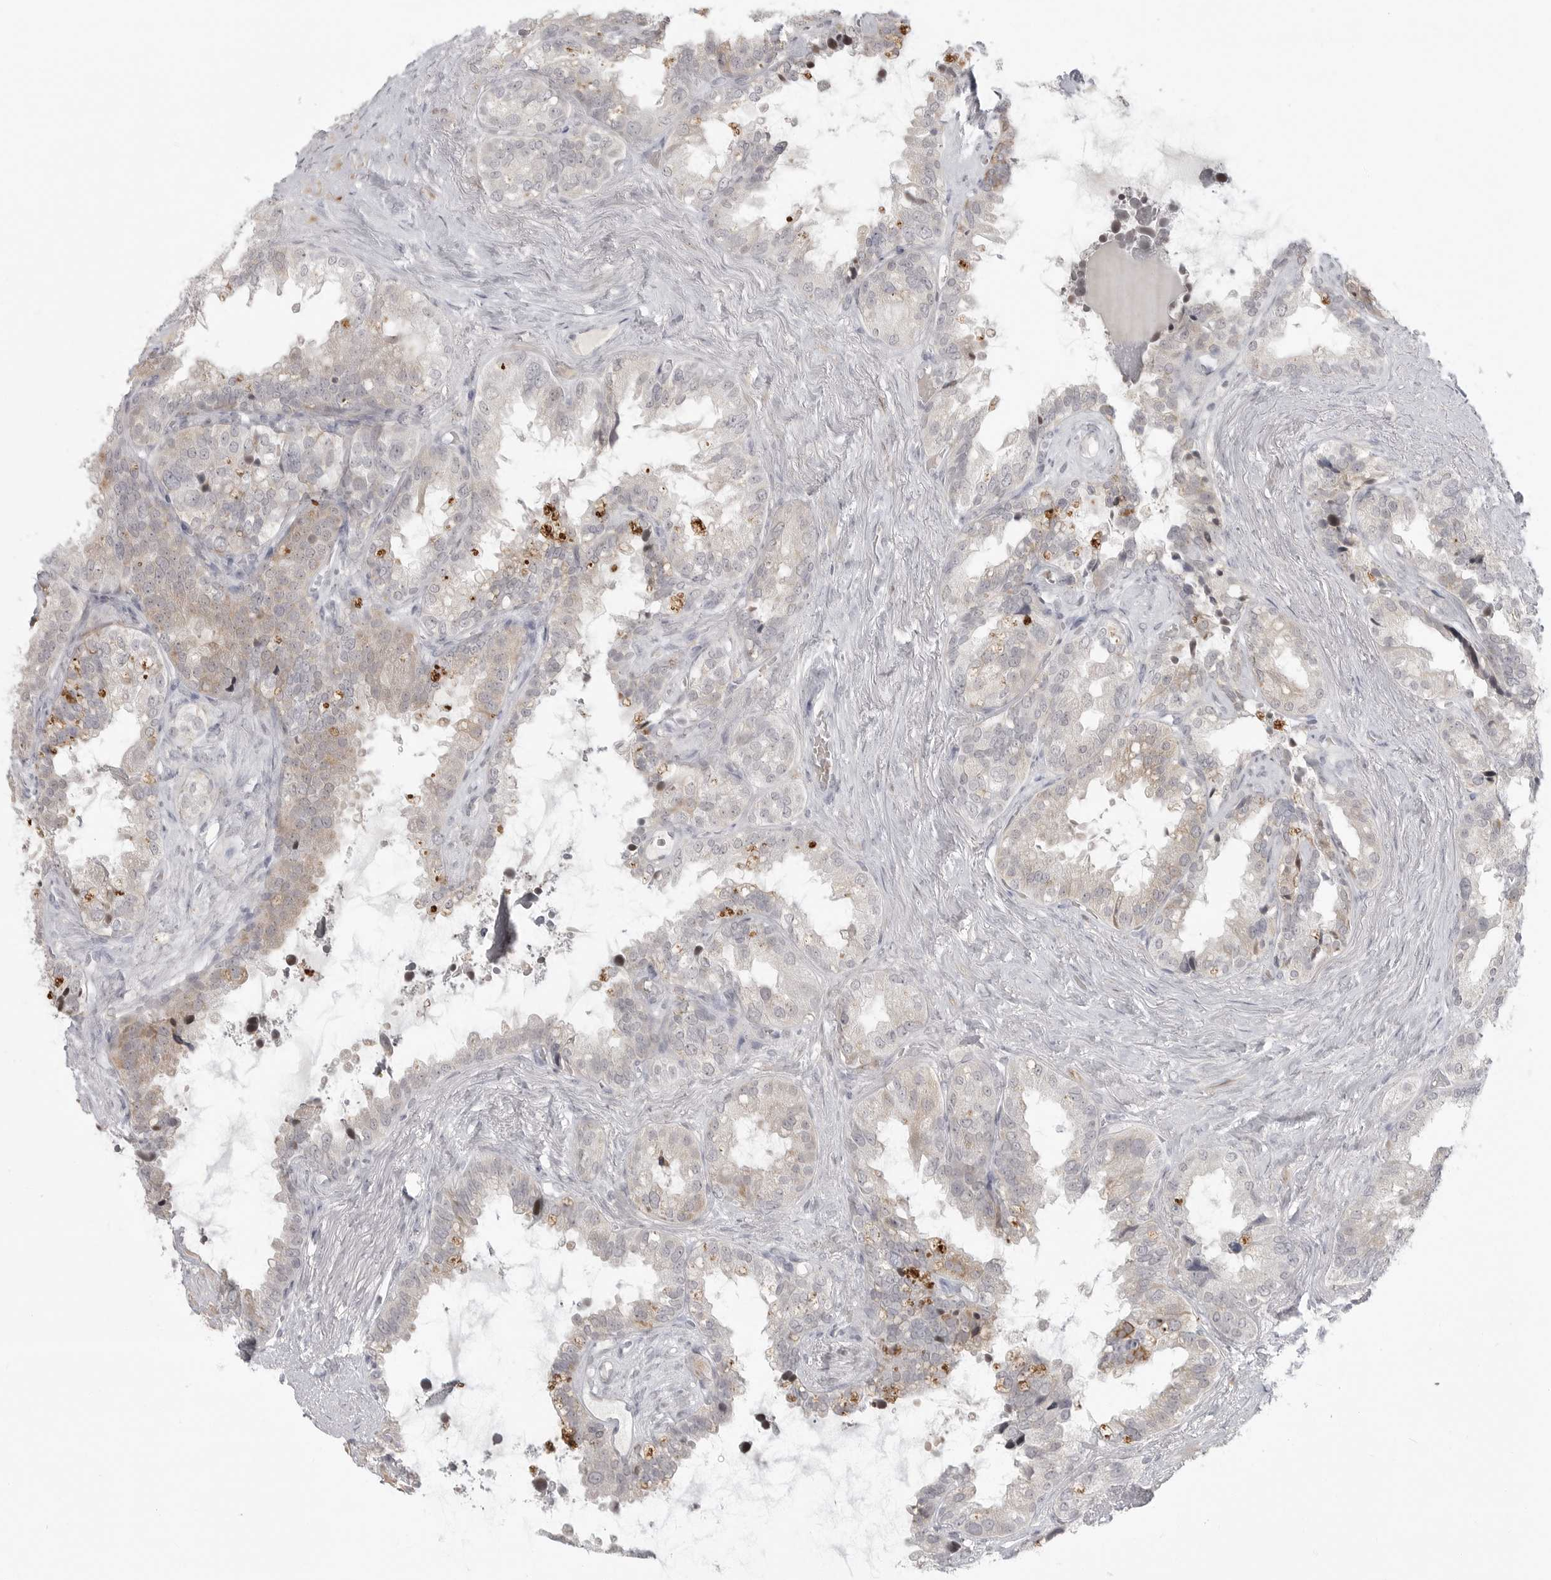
{"staining": {"intensity": "weak", "quantity": "25%-75%", "location": "cytoplasmic/membranous"}, "tissue": "seminal vesicle", "cell_type": "Glandular cells", "image_type": "normal", "snomed": [{"axis": "morphology", "description": "Normal tissue, NOS"}, {"axis": "topography", "description": "Seminal veicle"}], "caption": "Glandular cells display low levels of weak cytoplasmic/membranous staining in about 25%-75% of cells in unremarkable human seminal vesicle.", "gene": "TCTN3", "patient": {"sex": "male", "age": 80}}